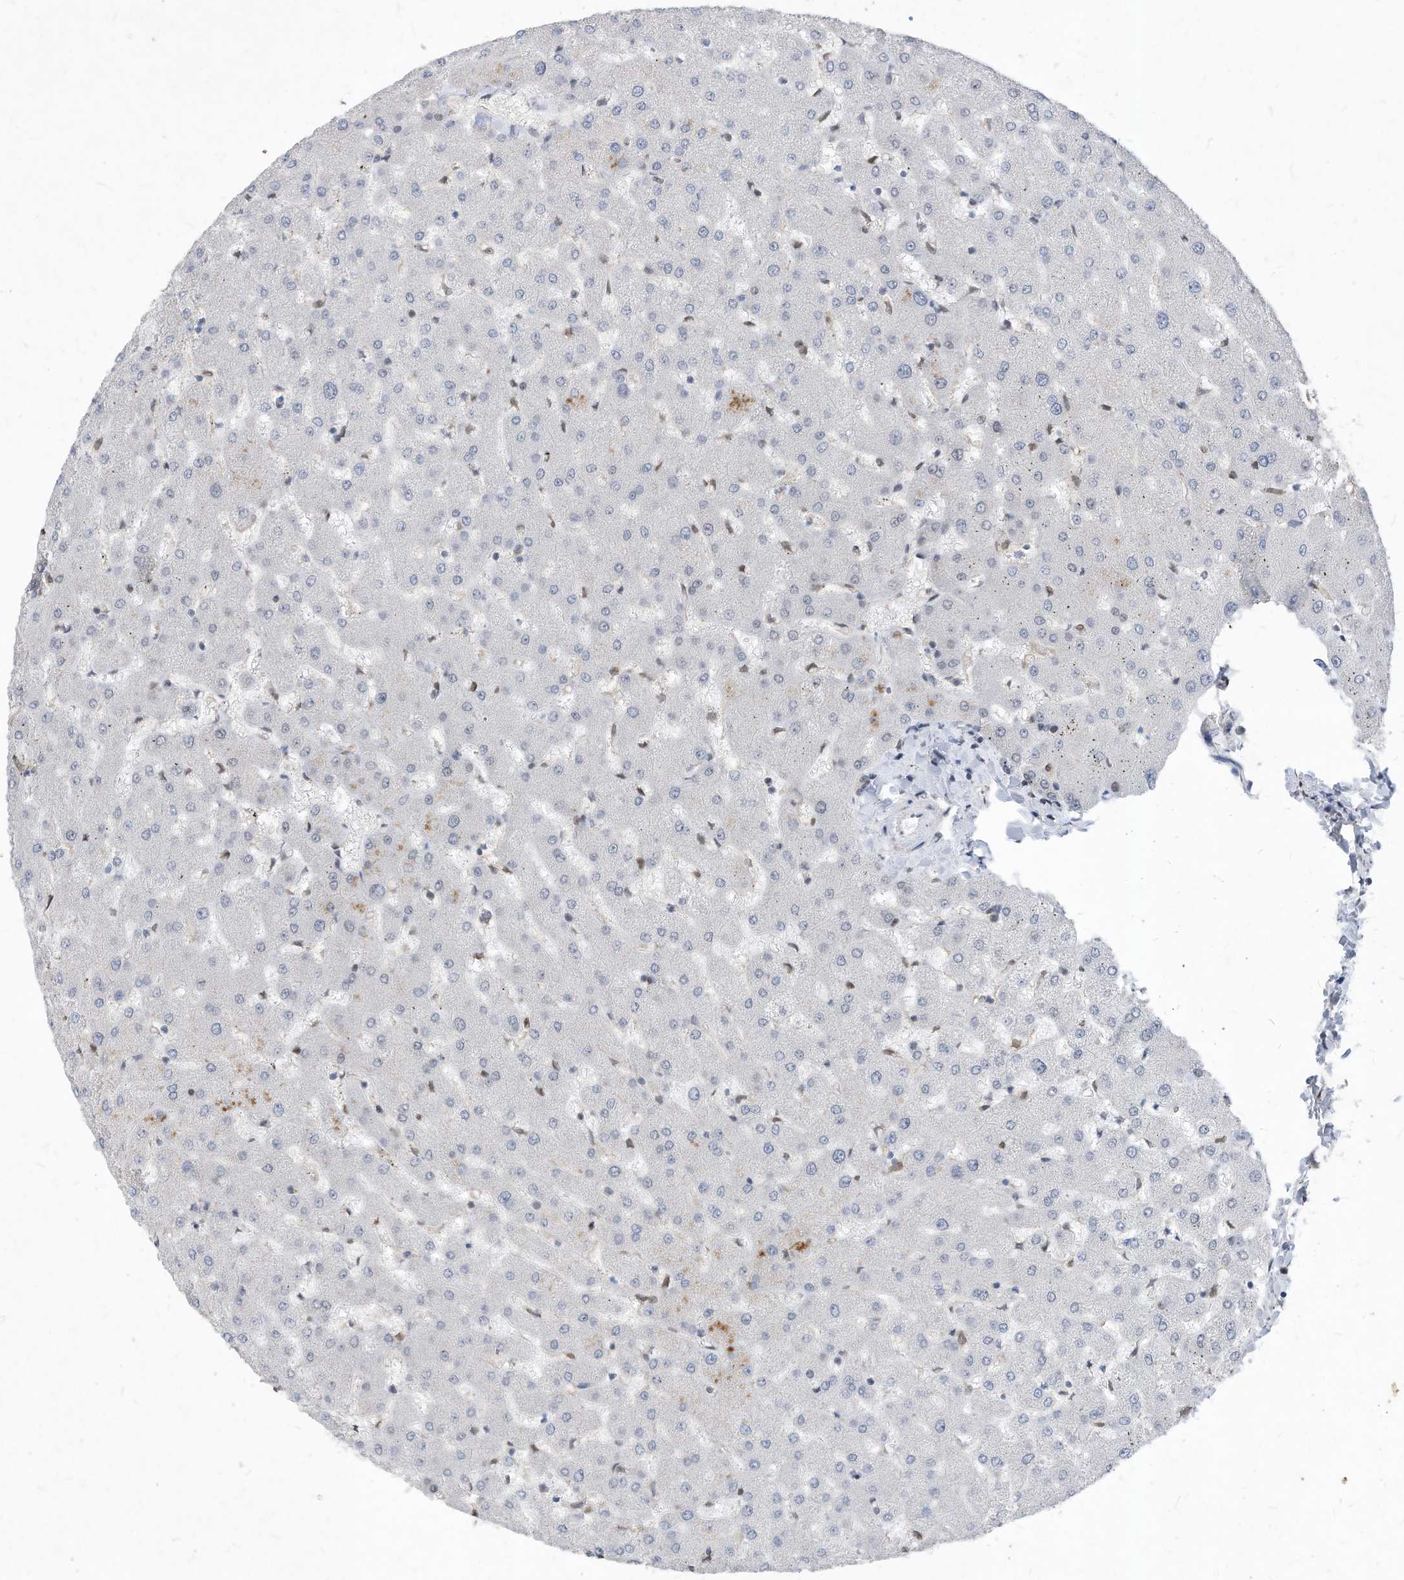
{"staining": {"intensity": "negative", "quantity": "none", "location": "none"}, "tissue": "liver", "cell_type": "Cholangiocytes", "image_type": "normal", "snomed": [{"axis": "morphology", "description": "Normal tissue, NOS"}, {"axis": "topography", "description": "Liver"}], "caption": "DAB immunohistochemical staining of benign liver demonstrates no significant positivity in cholangiocytes. (DAB IHC, high magnification).", "gene": "KPNB1", "patient": {"sex": "female", "age": 63}}